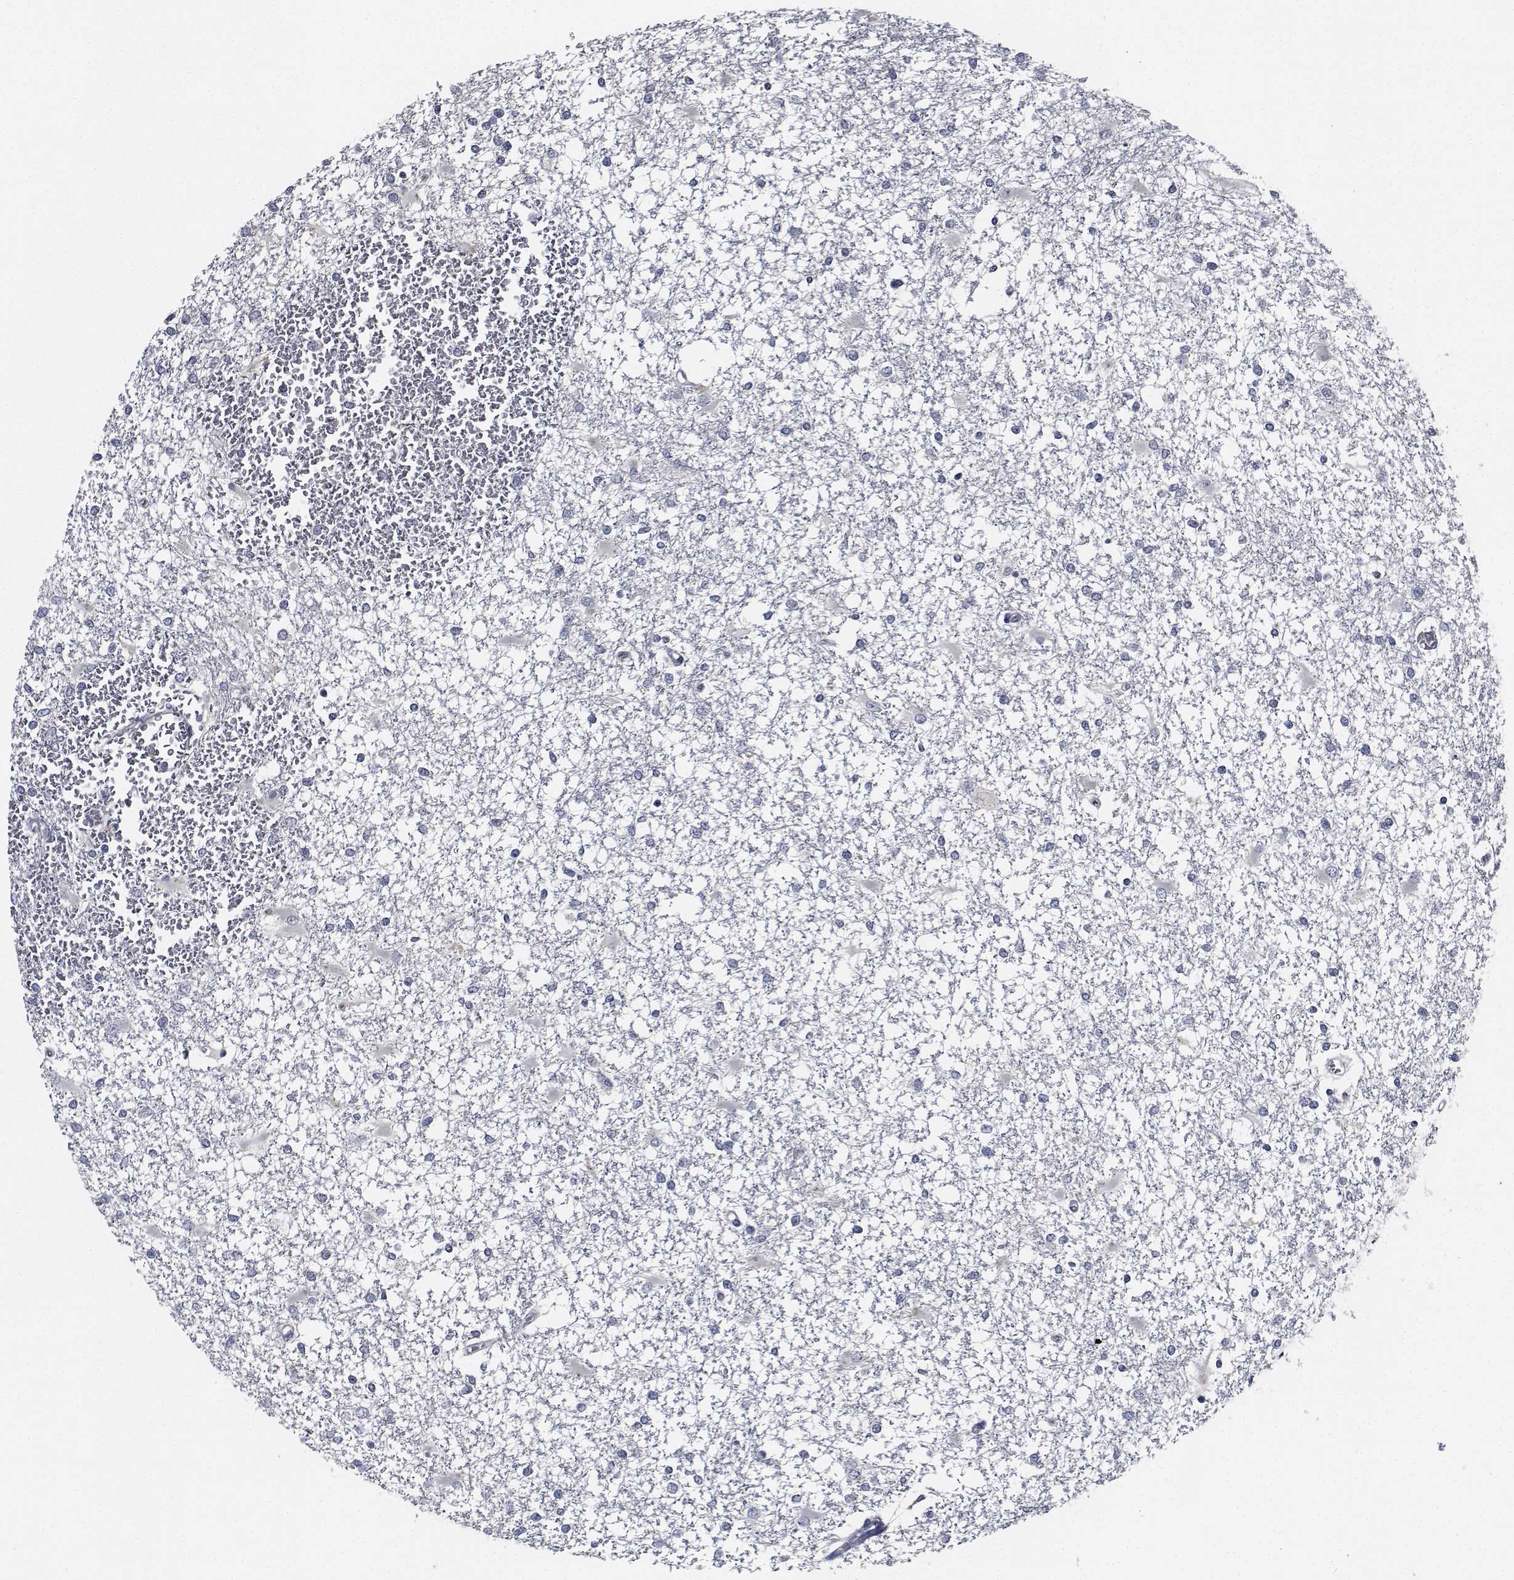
{"staining": {"intensity": "negative", "quantity": "none", "location": "none"}, "tissue": "glioma", "cell_type": "Tumor cells", "image_type": "cancer", "snomed": [{"axis": "morphology", "description": "Glioma, malignant, High grade"}, {"axis": "topography", "description": "Cerebral cortex"}], "caption": "An IHC photomicrograph of malignant glioma (high-grade) is shown. There is no staining in tumor cells of malignant glioma (high-grade).", "gene": "NVL", "patient": {"sex": "male", "age": 79}}